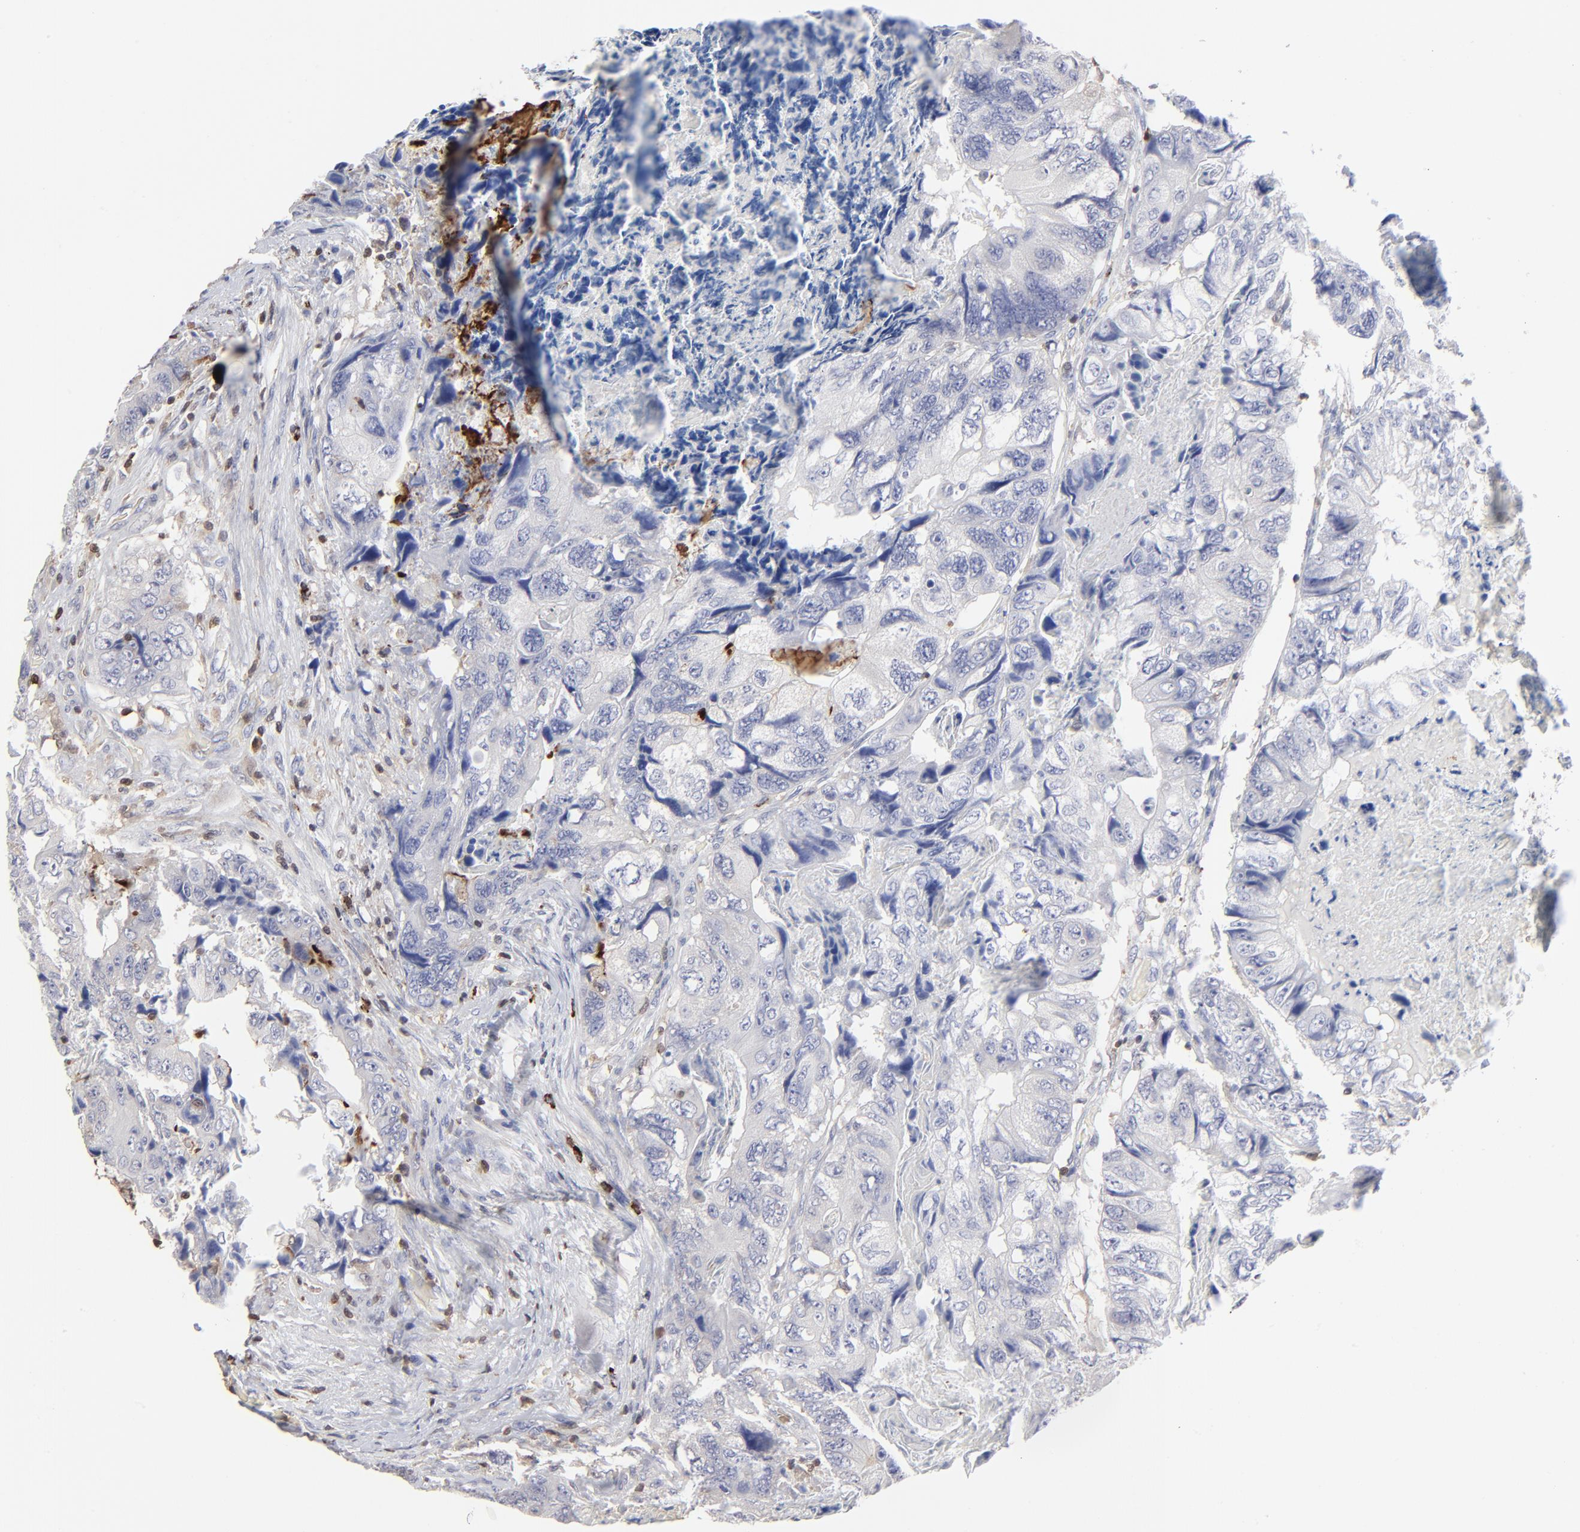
{"staining": {"intensity": "negative", "quantity": "none", "location": "none"}, "tissue": "colorectal cancer", "cell_type": "Tumor cells", "image_type": "cancer", "snomed": [{"axis": "morphology", "description": "Adenocarcinoma, NOS"}, {"axis": "topography", "description": "Rectum"}], "caption": "Immunohistochemistry (IHC) of human colorectal adenocarcinoma displays no staining in tumor cells.", "gene": "TBXT", "patient": {"sex": "female", "age": 82}}